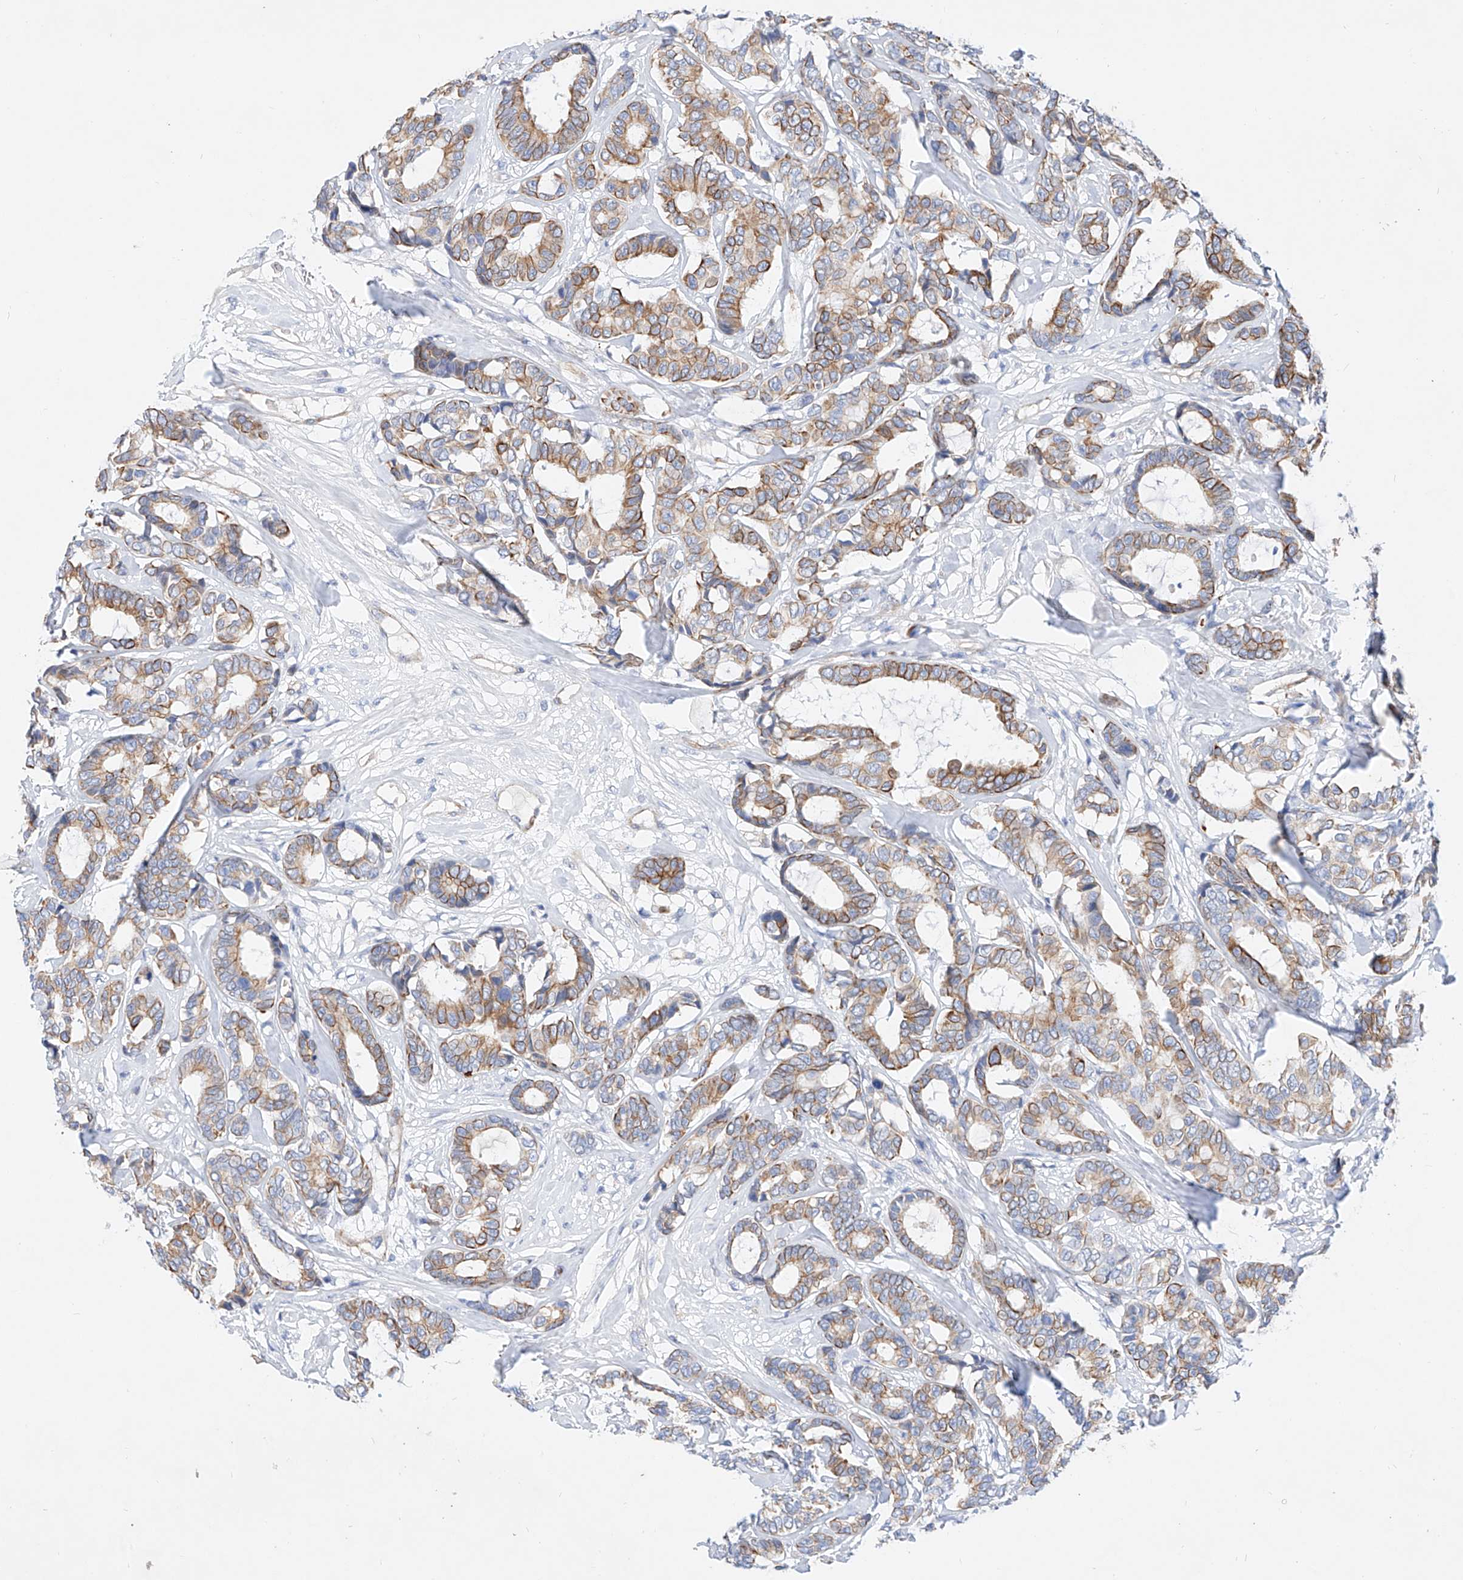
{"staining": {"intensity": "moderate", "quantity": "25%-75%", "location": "cytoplasmic/membranous"}, "tissue": "breast cancer", "cell_type": "Tumor cells", "image_type": "cancer", "snomed": [{"axis": "morphology", "description": "Duct carcinoma"}, {"axis": "topography", "description": "Breast"}], "caption": "A medium amount of moderate cytoplasmic/membranous positivity is present in approximately 25%-75% of tumor cells in breast cancer (intraductal carcinoma) tissue. (brown staining indicates protein expression, while blue staining denotes nuclei).", "gene": "SBSPON", "patient": {"sex": "female", "age": 87}}